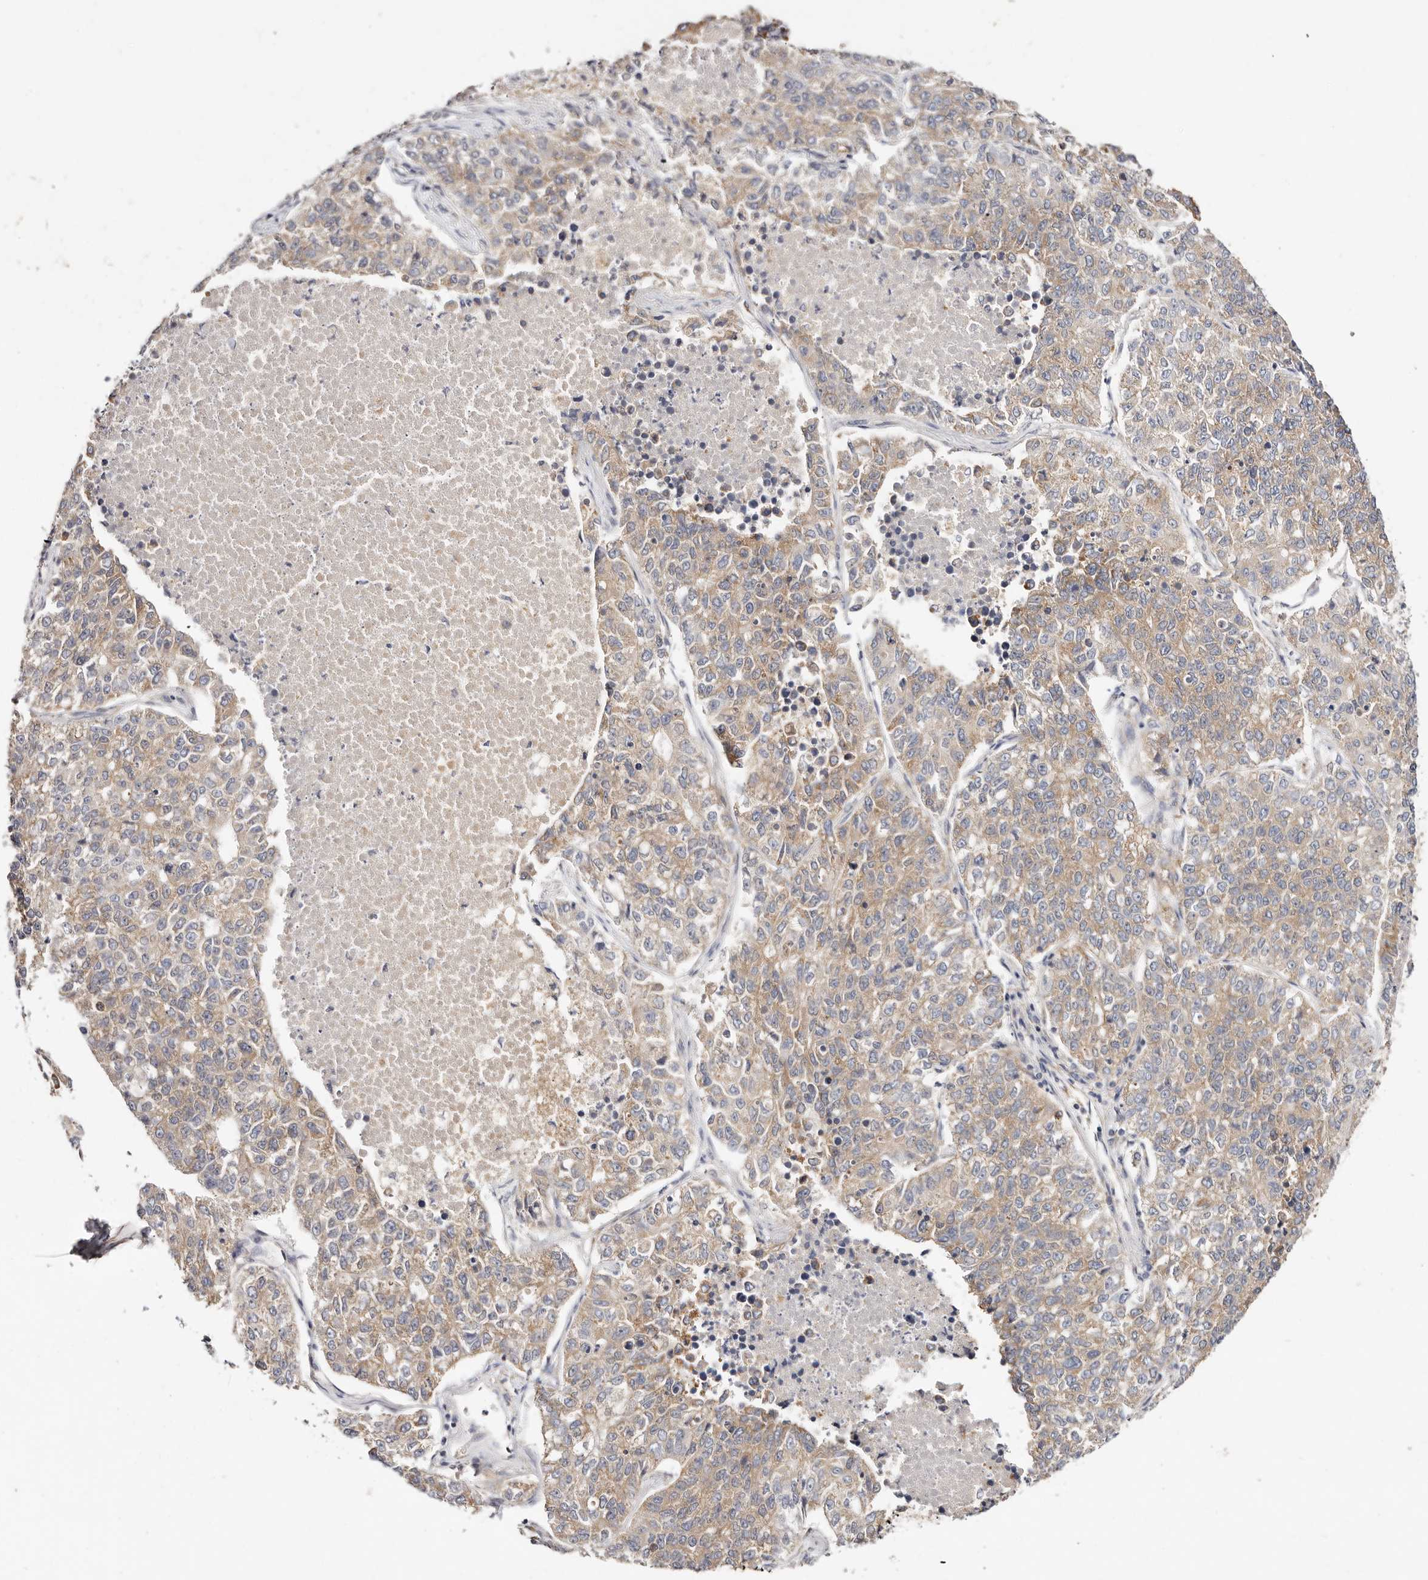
{"staining": {"intensity": "weak", "quantity": ">75%", "location": "cytoplasmic/membranous"}, "tissue": "lung cancer", "cell_type": "Tumor cells", "image_type": "cancer", "snomed": [{"axis": "morphology", "description": "Adenocarcinoma, NOS"}, {"axis": "topography", "description": "Lung"}], "caption": "Protein analysis of lung cancer tissue shows weak cytoplasmic/membranous positivity in about >75% of tumor cells. (brown staining indicates protein expression, while blue staining denotes nuclei).", "gene": "GNA13", "patient": {"sex": "male", "age": 49}}